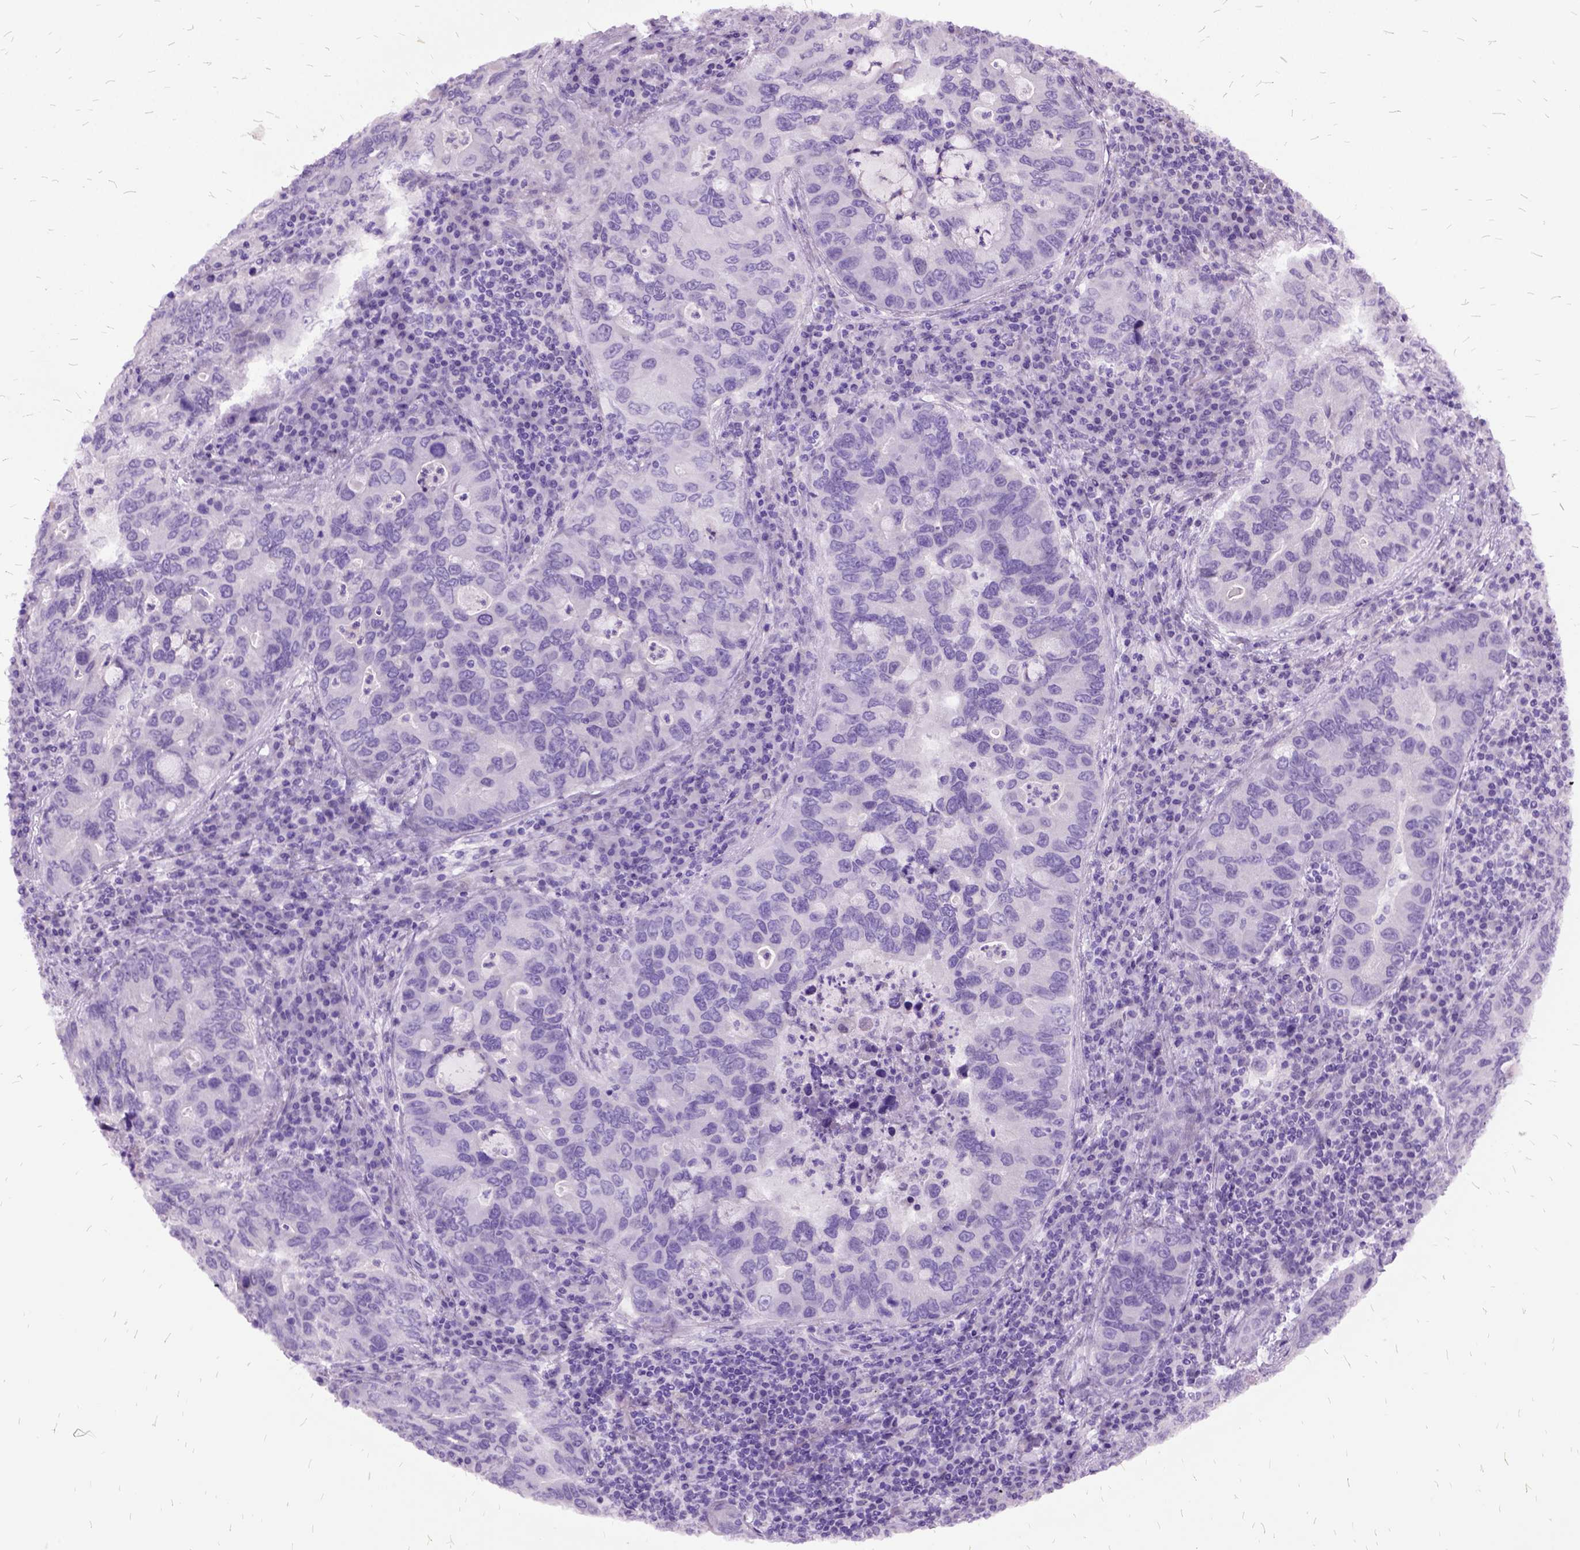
{"staining": {"intensity": "negative", "quantity": "none", "location": "none"}, "tissue": "lung cancer", "cell_type": "Tumor cells", "image_type": "cancer", "snomed": [{"axis": "morphology", "description": "Adenocarcinoma, NOS"}, {"axis": "morphology", "description": "Adenocarcinoma, metastatic, NOS"}, {"axis": "topography", "description": "Lymph node"}, {"axis": "topography", "description": "Lung"}], "caption": "An image of human lung cancer (adenocarcinoma) is negative for staining in tumor cells.", "gene": "MME", "patient": {"sex": "female", "age": 54}}